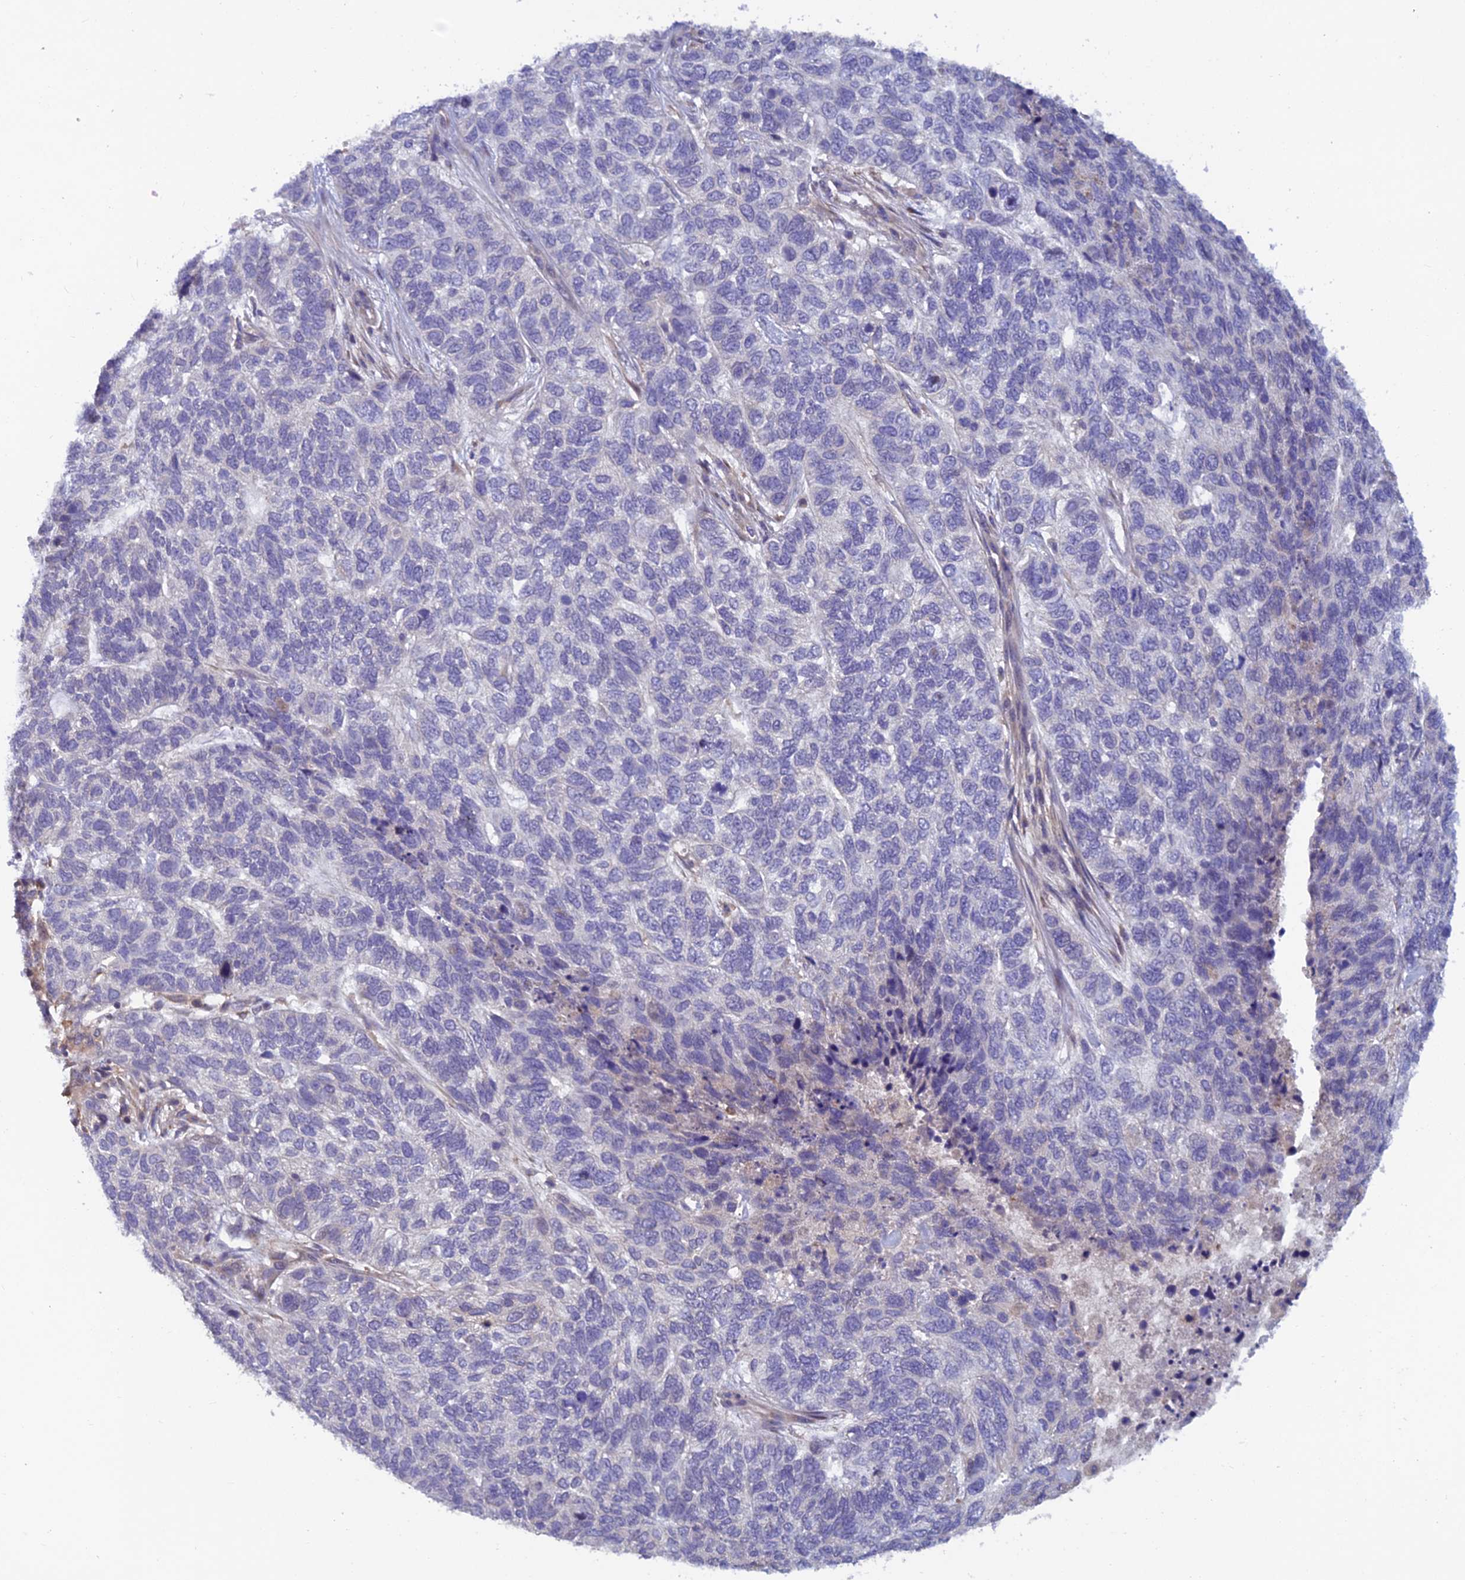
{"staining": {"intensity": "negative", "quantity": "none", "location": "none"}, "tissue": "skin cancer", "cell_type": "Tumor cells", "image_type": "cancer", "snomed": [{"axis": "morphology", "description": "Basal cell carcinoma"}, {"axis": "topography", "description": "Skin"}], "caption": "The histopathology image exhibits no staining of tumor cells in skin cancer.", "gene": "HECA", "patient": {"sex": "female", "age": 65}}